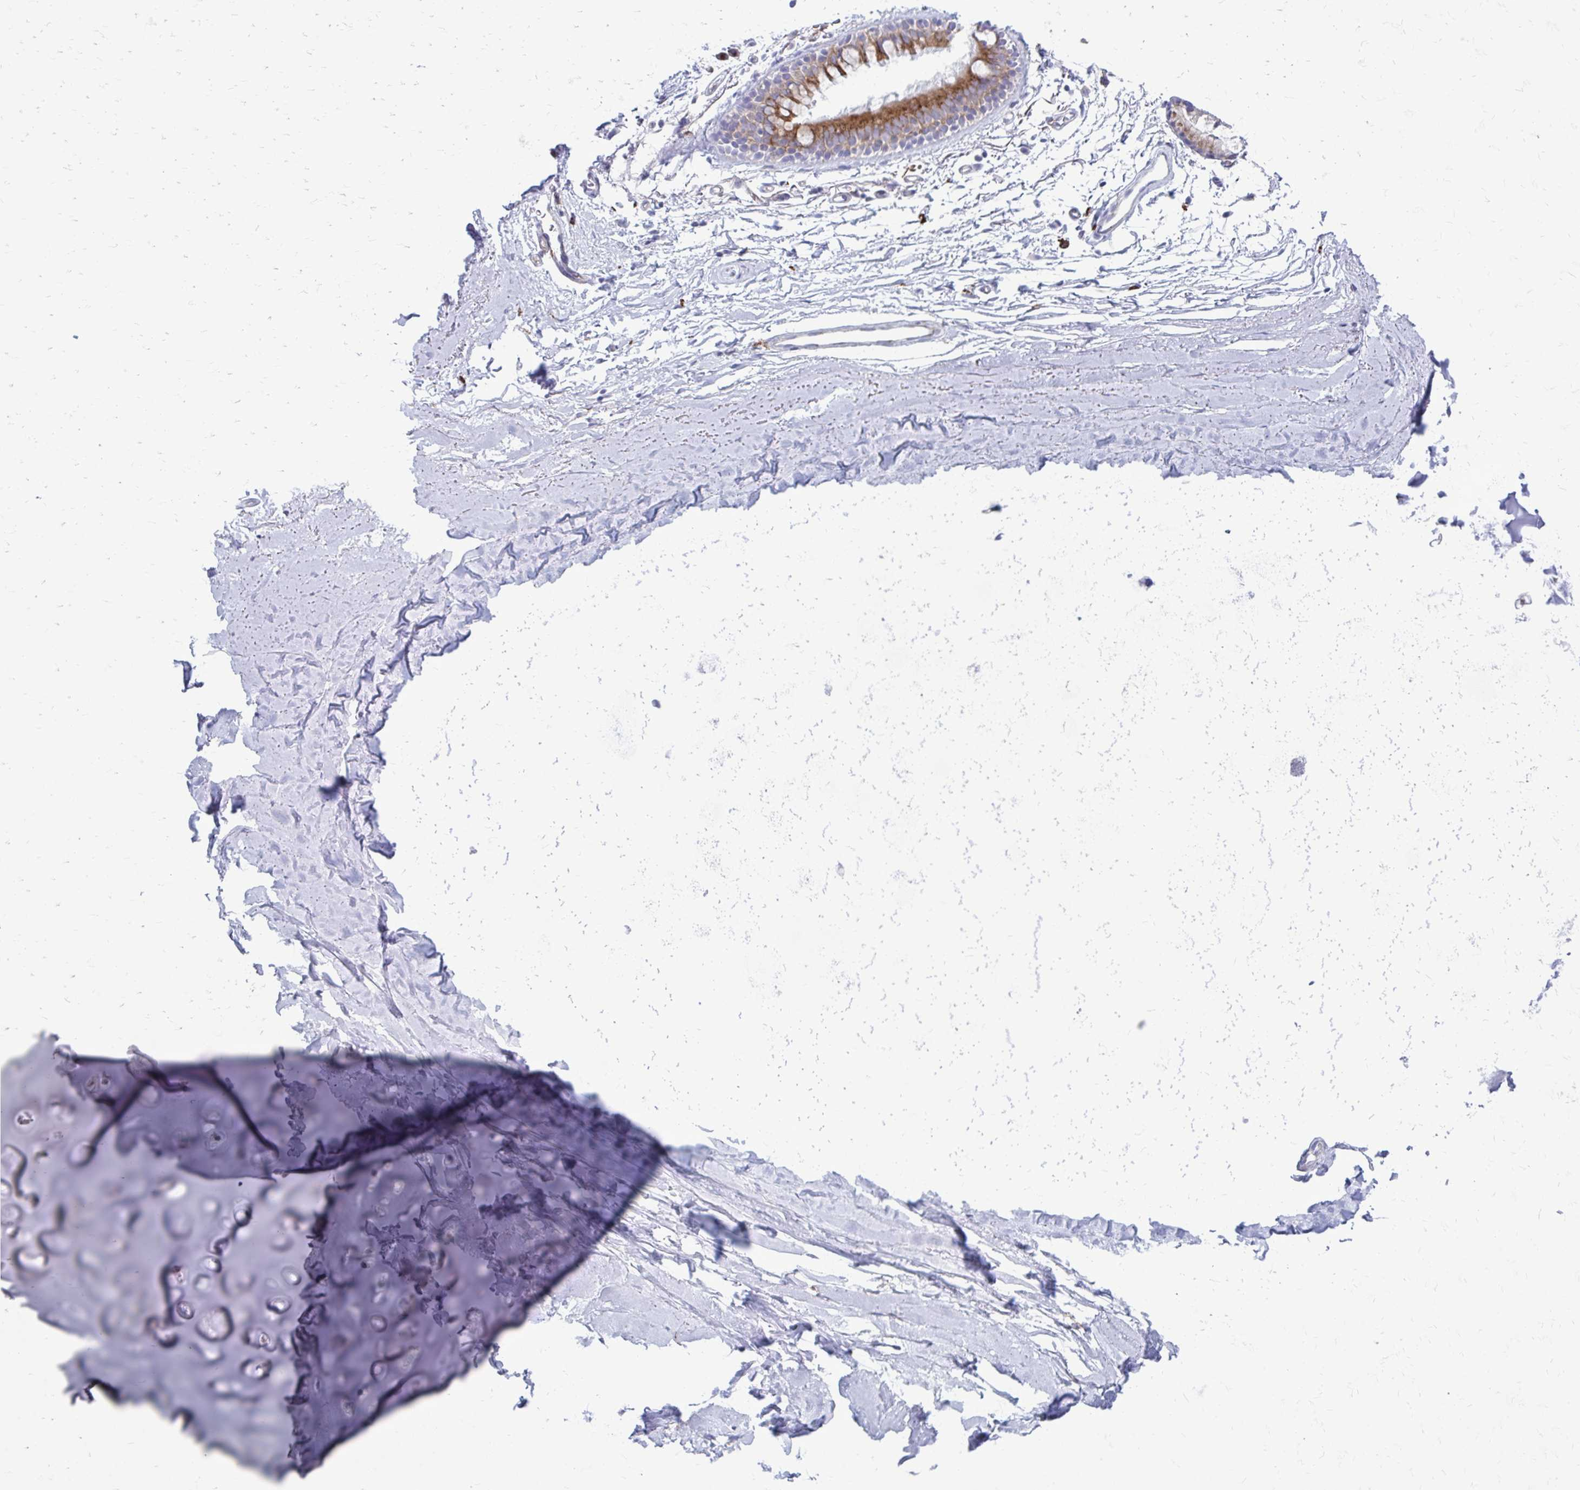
{"staining": {"intensity": "negative", "quantity": "none", "location": "none"}, "tissue": "soft tissue", "cell_type": "Chondrocytes", "image_type": "normal", "snomed": [{"axis": "morphology", "description": "Normal tissue, NOS"}, {"axis": "topography", "description": "Cartilage tissue"}, {"axis": "topography", "description": "Bronchus"}], "caption": "This is an immunohistochemistry (IHC) photomicrograph of unremarkable soft tissue. There is no positivity in chondrocytes.", "gene": "CLTA", "patient": {"sex": "female", "age": 79}}